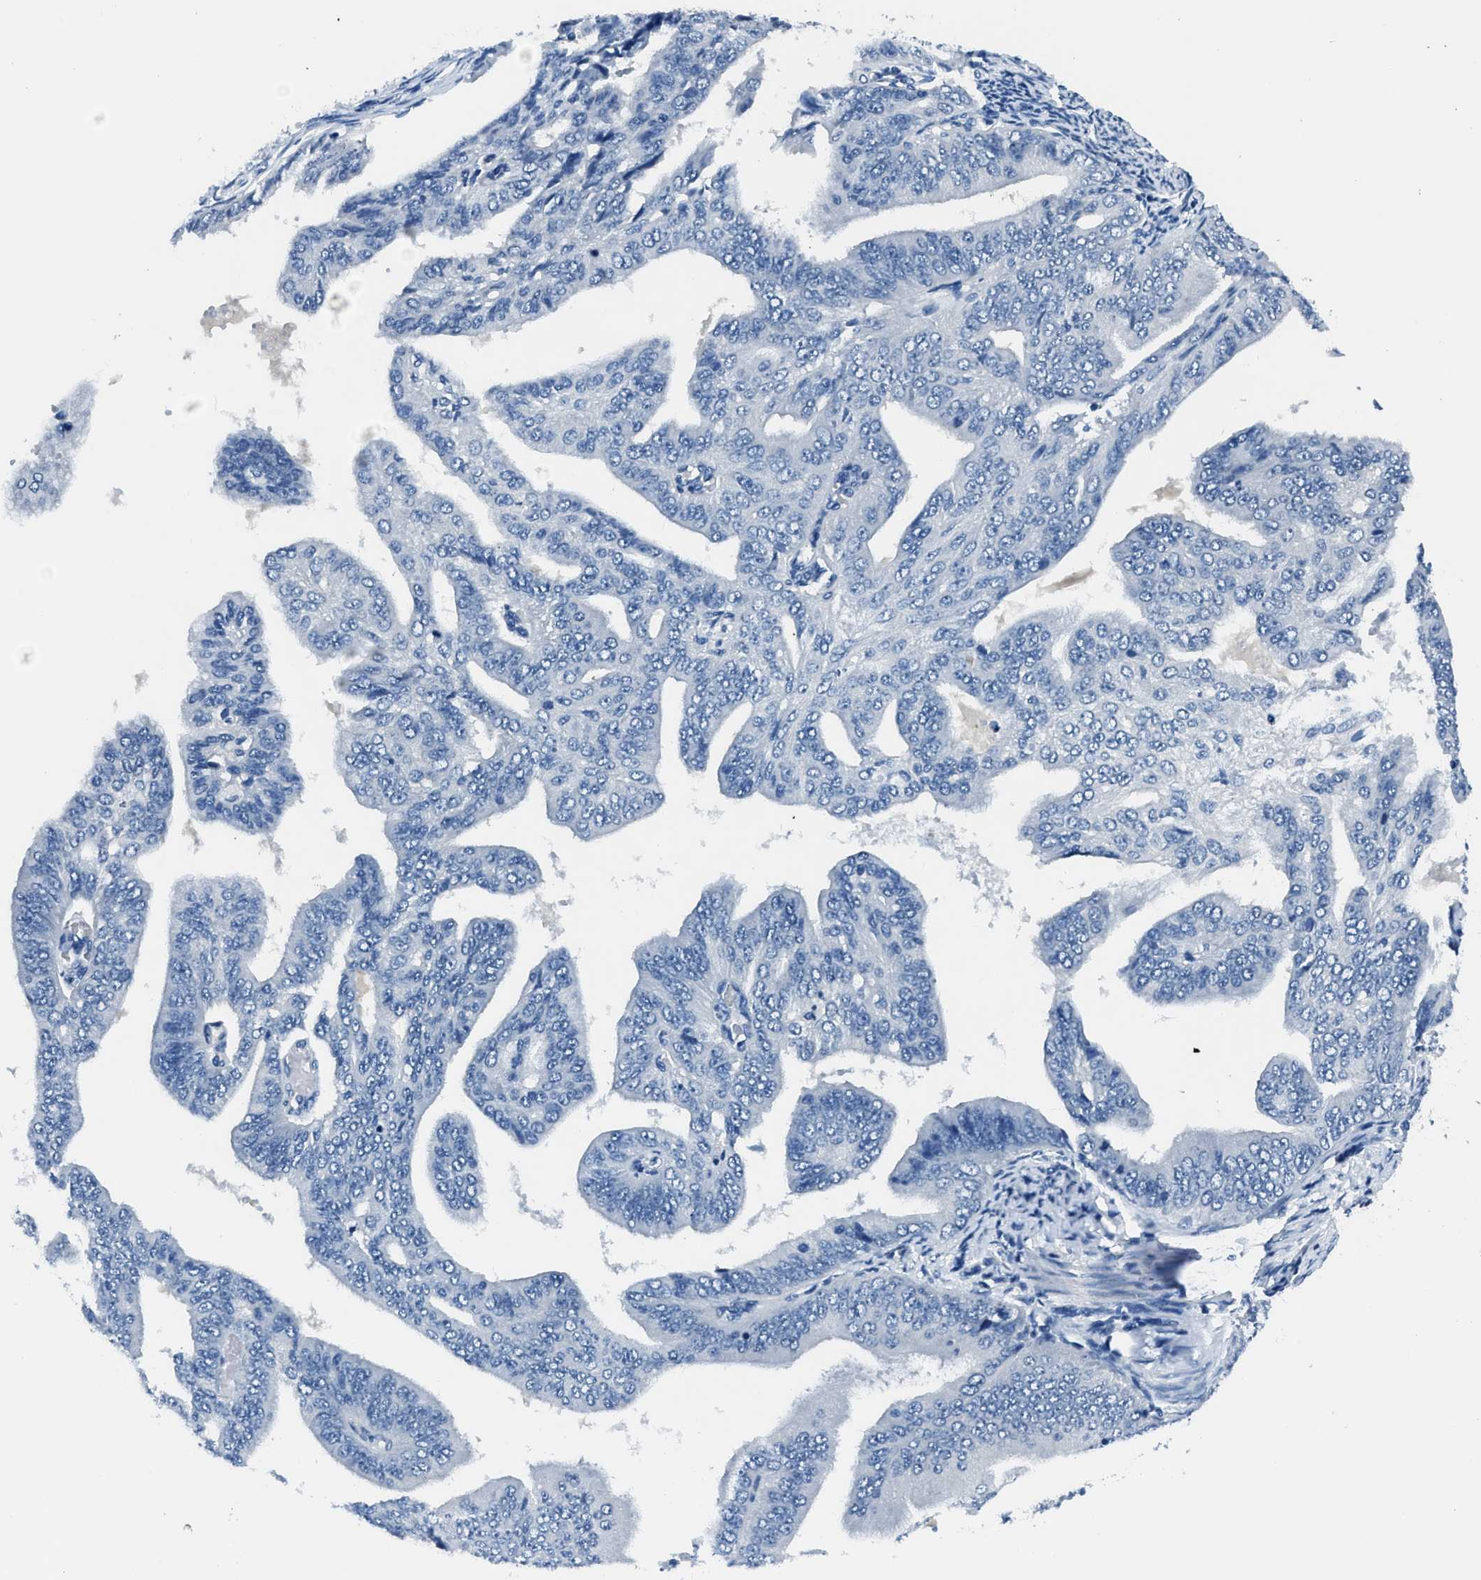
{"staining": {"intensity": "negative", "quantity": "none", "location": "none"}, "tissue": "endometrial cancer", "cell_type": "Tumor cells", "image_type": "cancer", "snomed": [{"axis": "morphology", "description": "Adenocarcinoma, NOS"}, {"axis": "topography", "description": "Endometrium"}], "caption": "Immunohistochemical staining of human adenocarcinoma (endometrial) demonstrates no significant expression in tumor cells.", "gene": "GJA3", "patient": {"sex": "female", "age": 58}}